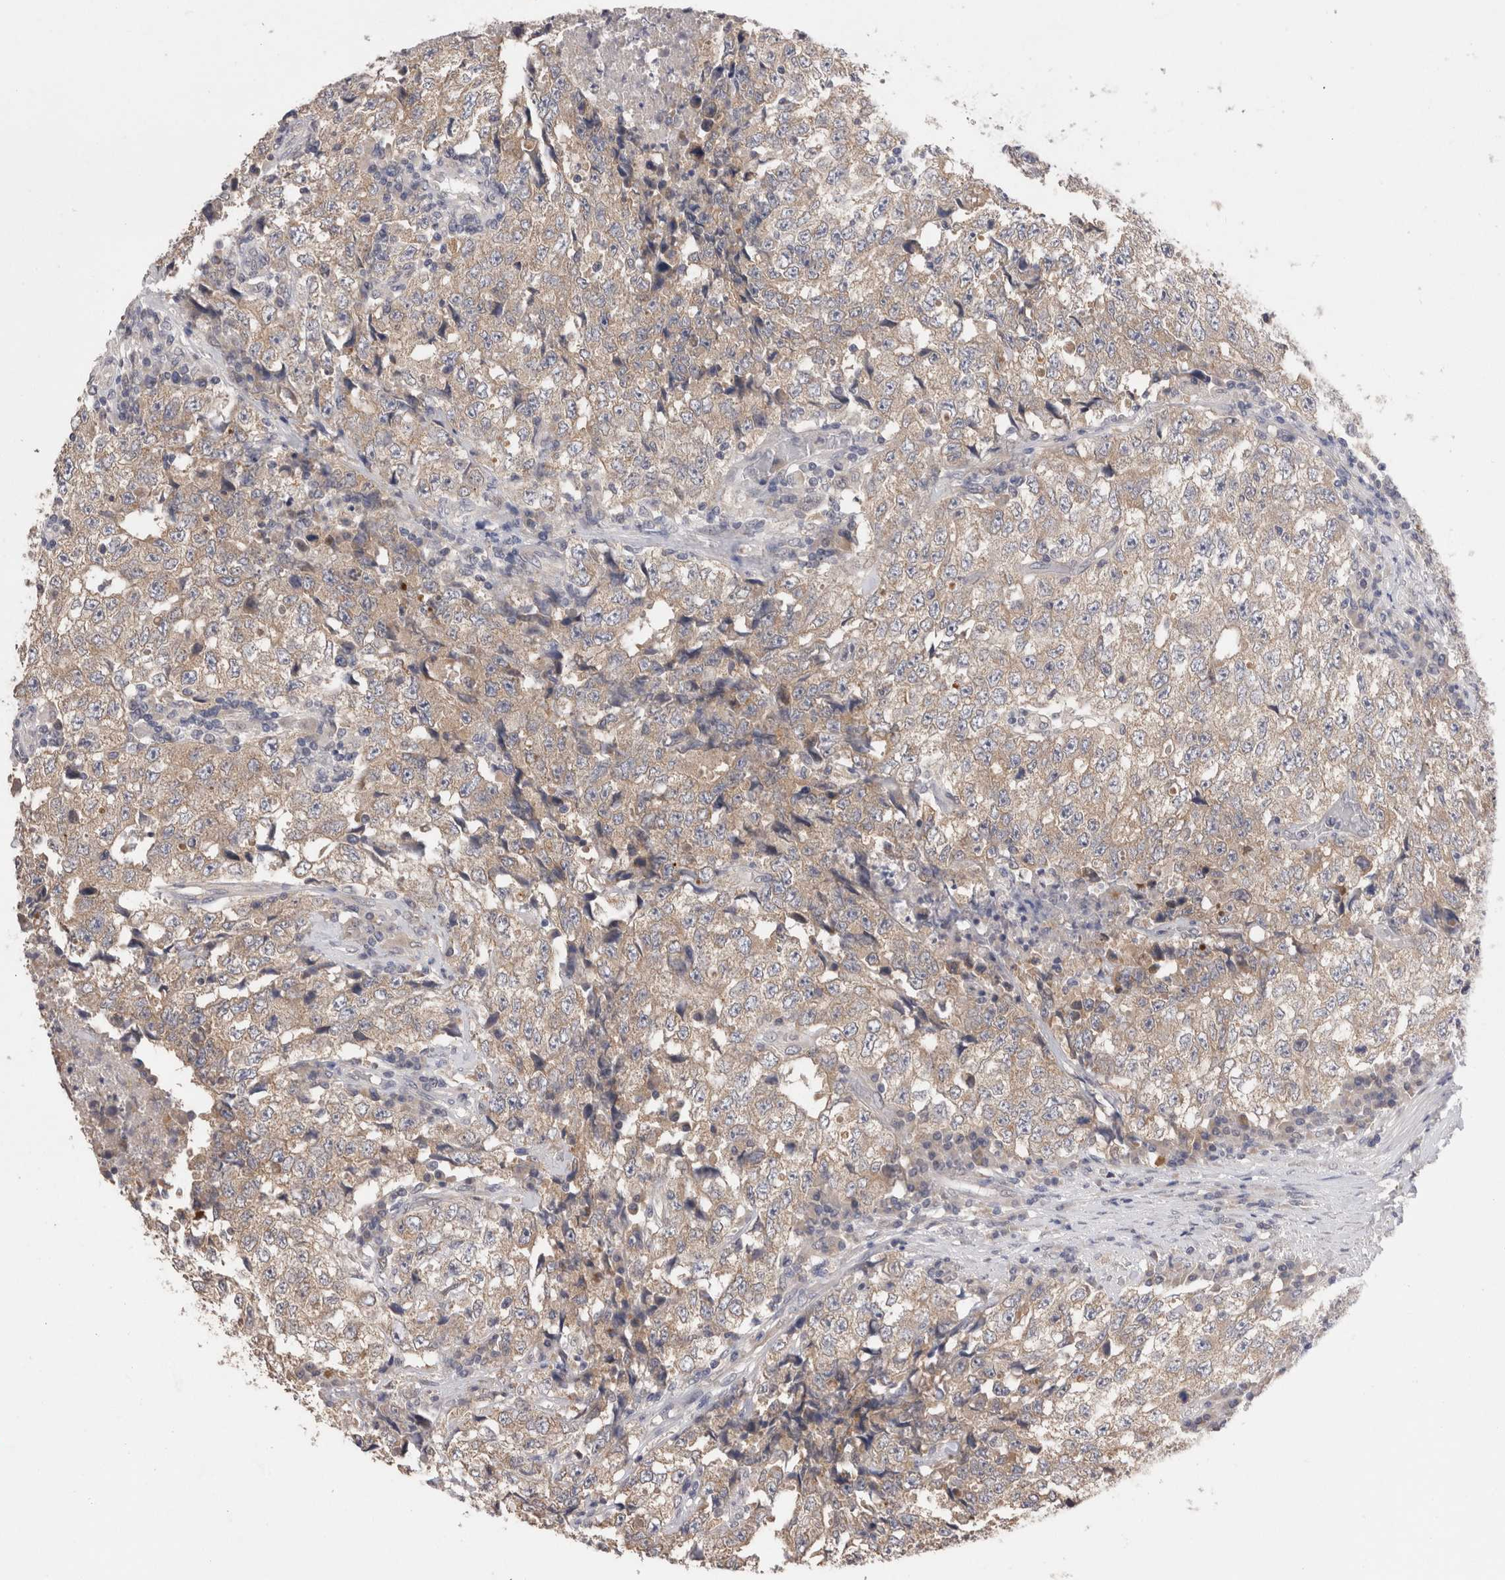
{"staining": {"intensity": "moderate", "quantity": "25%-75%", "location": "cytoplasmic/membranous"}, "tissue": "testis cancer", "cell_type": "Tumor cells", "image_type": "cancer", "snomed": [{"axis": "morphology", "description": "Necrosis, NOS"}, {"axis": "morphology", "description": "Carcinoma, Embryonal, NOS"}, {"axis": "topography", "description": "Testis"}], "caption": "IHC of testis cancer (embryonal carcinoma) shows medium levels of moderate cytoplasmic/membranous expression in about 25%-75% of tumor cells. The staining is performed using DAB brown chromogen to label protein expression. The nuclei are counter-stained blue using hematoxylin.", "gene": "CRYBG1", "patient": {"sex": "male", "age": 19}}